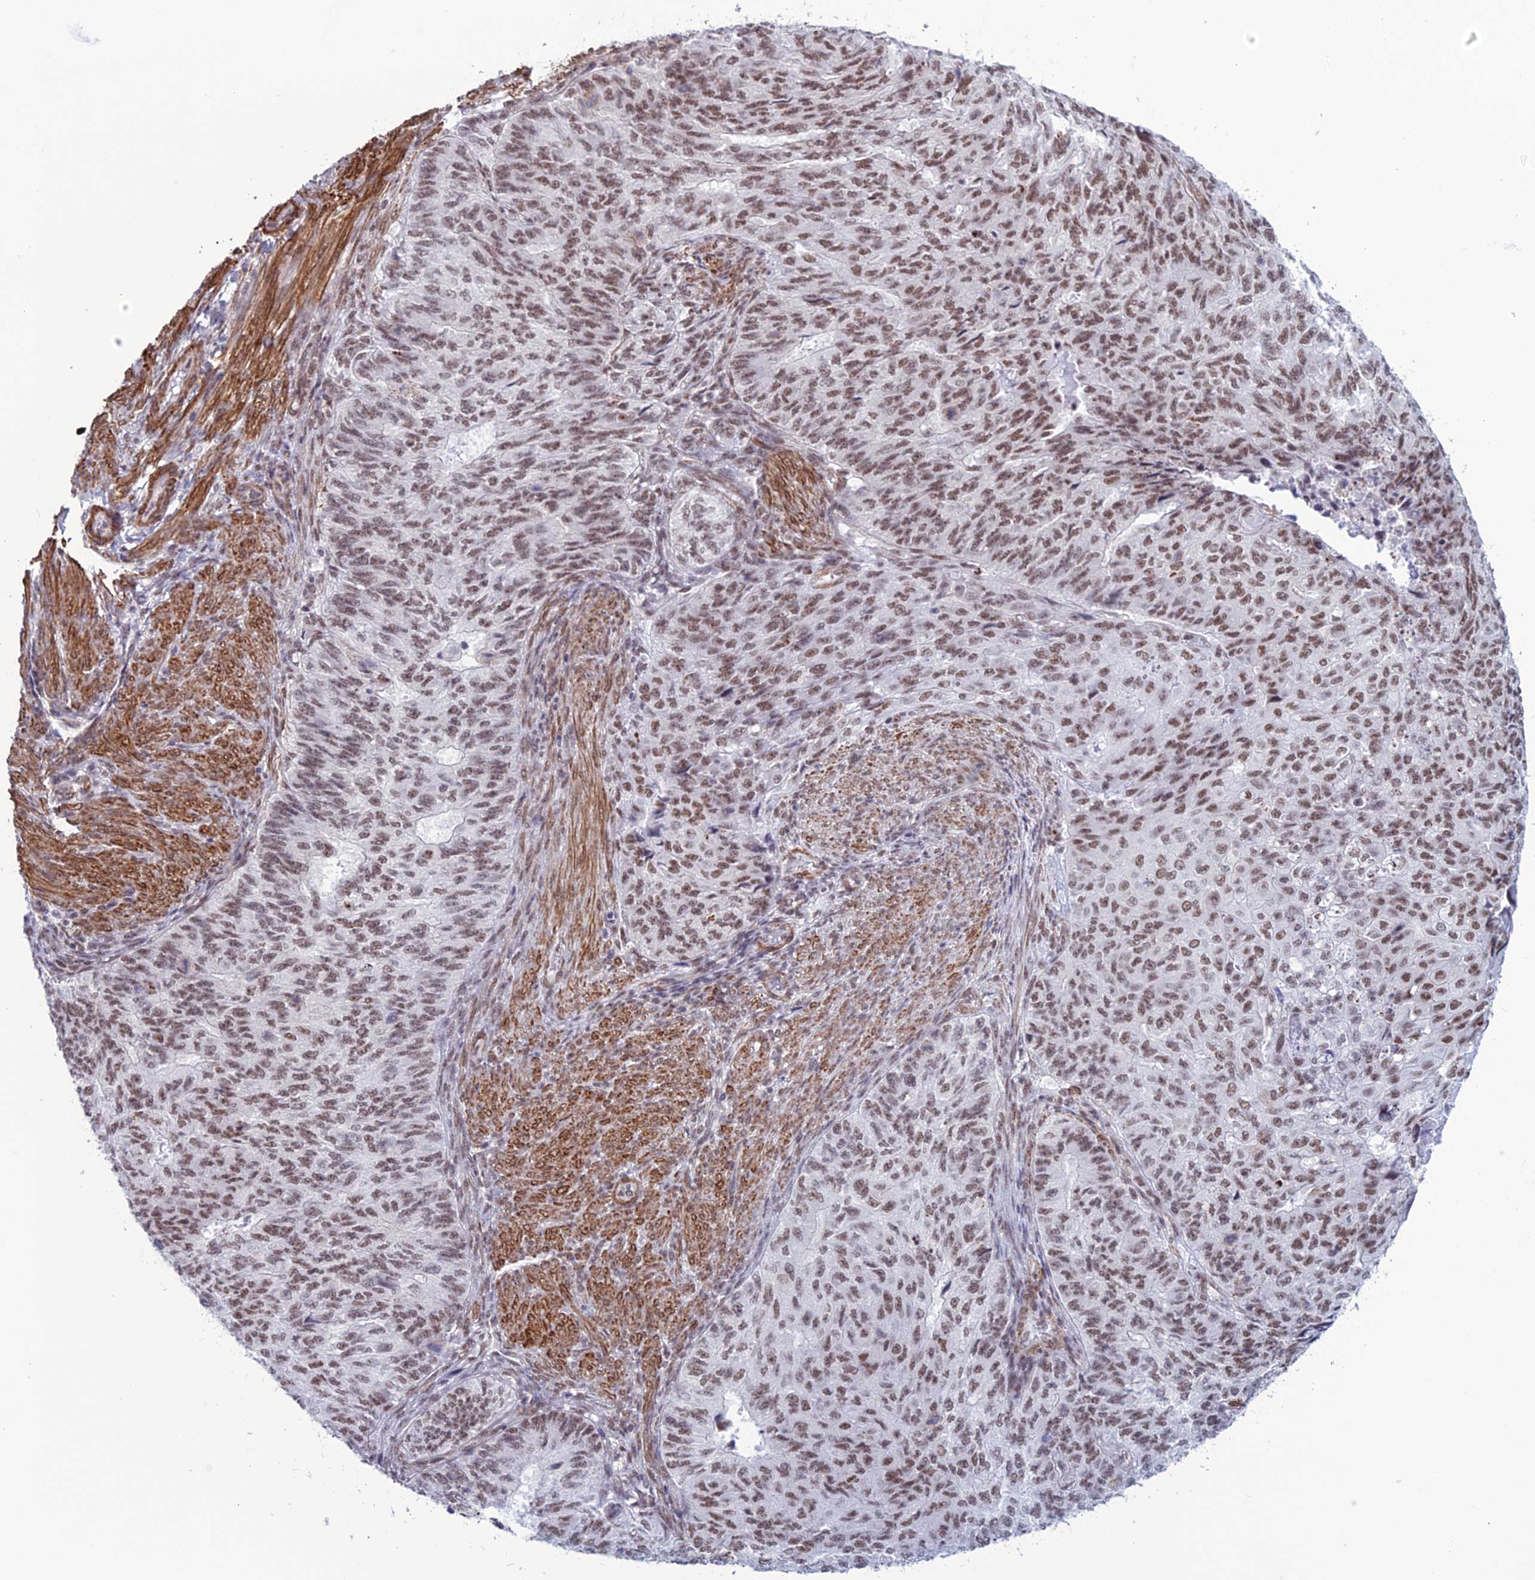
{"staining": {"intensity": "moderate", "quantity": ">75%", "location": "nuclear"}, "tissue": "endometrial cancer", "cell_type": "Tumor cells", "image_type": "cancer", "snomed": [{"axis": "morphology", "description": "Adenocarcinoma, NOS"}, {"axis": "topography", "description": "Endometrium"}], "caption": "DAB immunohistochemical staining of human endometrial cancer (adenocarcinoma) displays moderate nuclear protein staining in about >75% of tumor cells.", "gene": "U2AF1", "patient": {"sex": "female", "age": 32}}